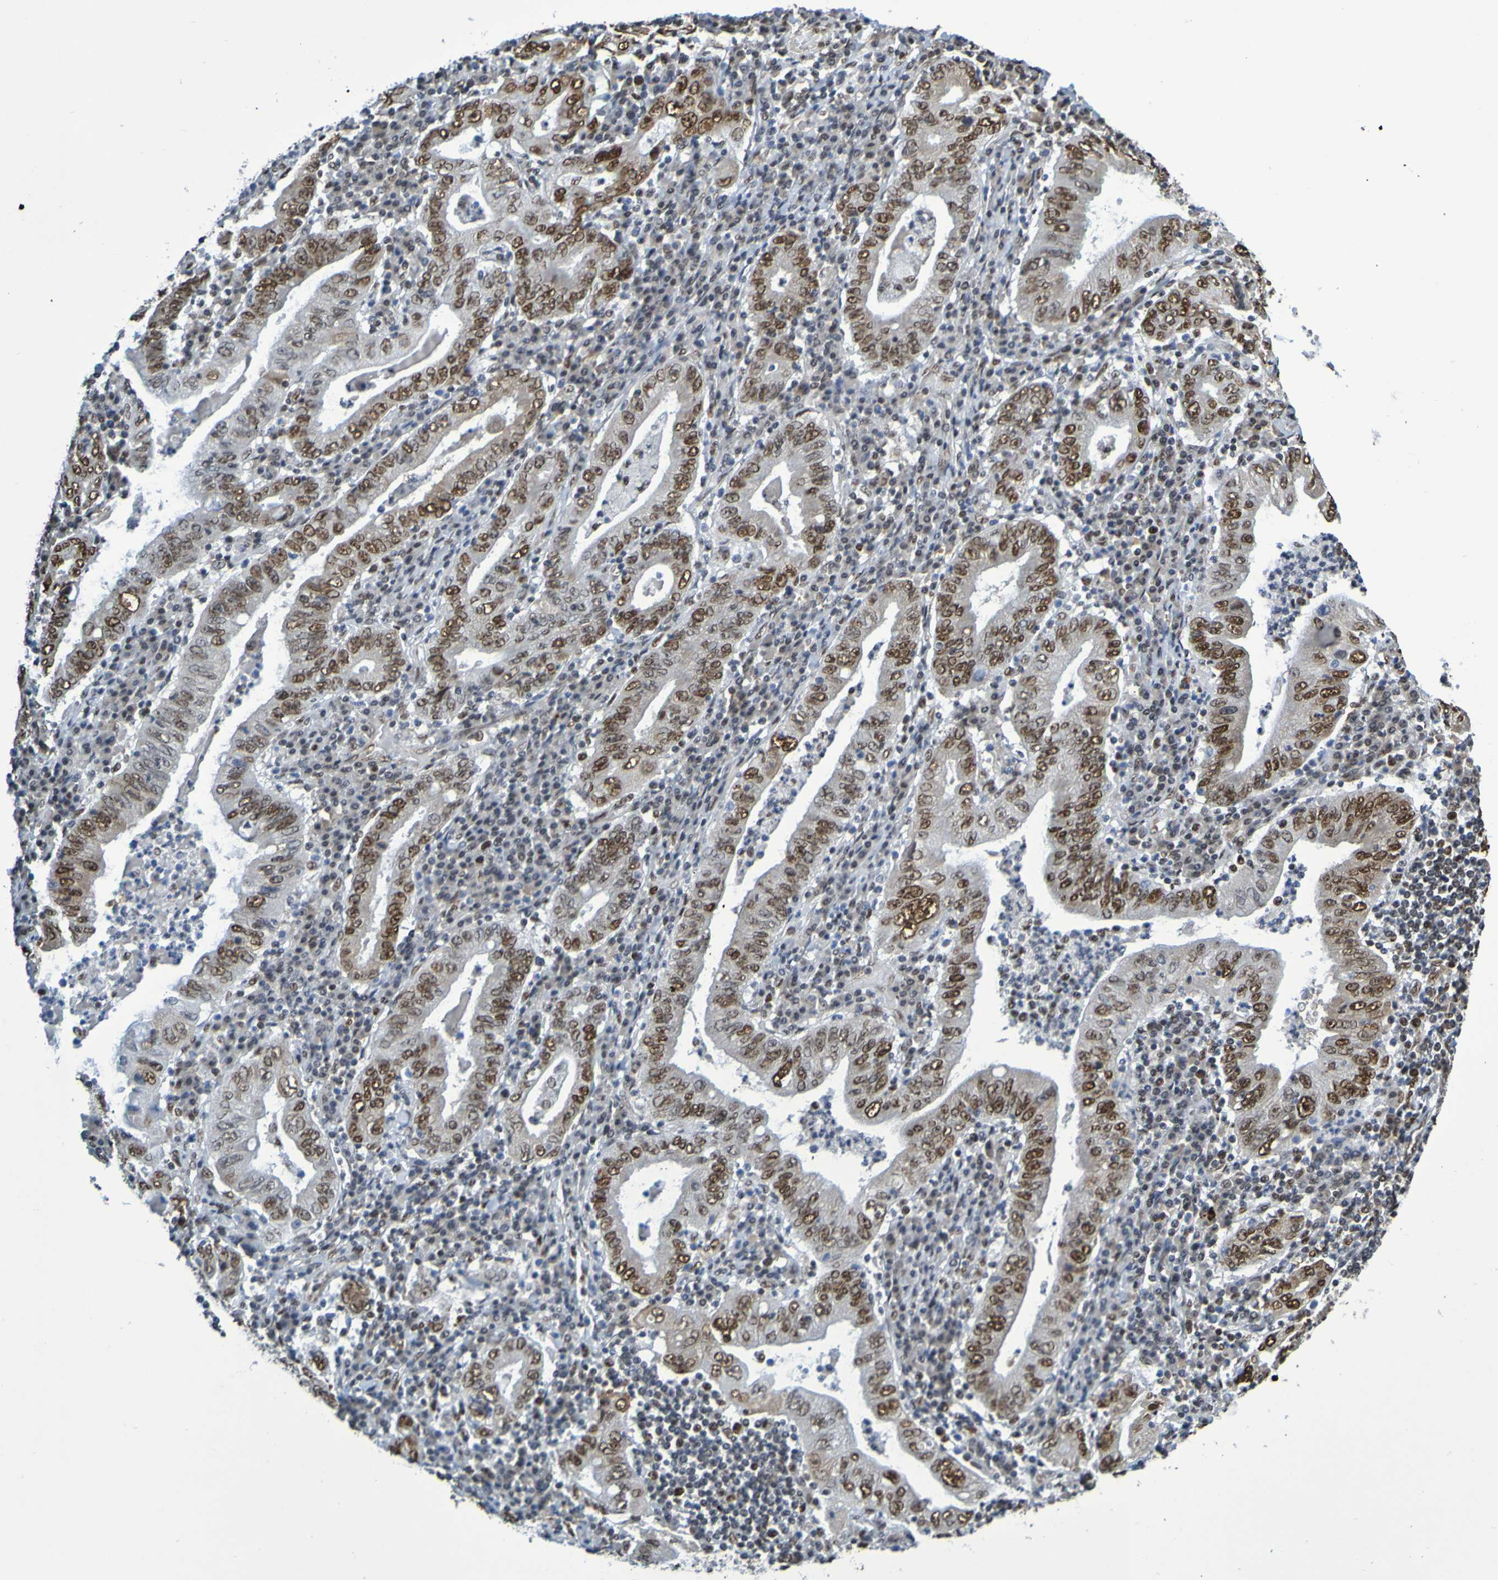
{"staining": {"intensity": "strong", "quantity": ">75%", "location": "nuclear"}, "tissue": "stomach cancer", "cell_type": "Tumor cells", "image_type": "cancer", "snomed": [{"axis": "morphology", "description": "Normal tissue, NOS"}, {"axis": "morphology", "description": "Adenocarcinoma, NOS"}, {"axis": "topography", "description": "Esophagus"}, {"axis": "topography", "description": "Stomach, upper"}, {"axis": "topography", "description": "Peripheral nerve tissue"}], "caption": "IHC image of stomach adenocarcinoma stained for a protein (brown), which exhibits high levels of strong nuclear staining in approximately >75% of tumor cells.", "gene": "HDAC2", "patient": {"sex": "male", "age": 62}}